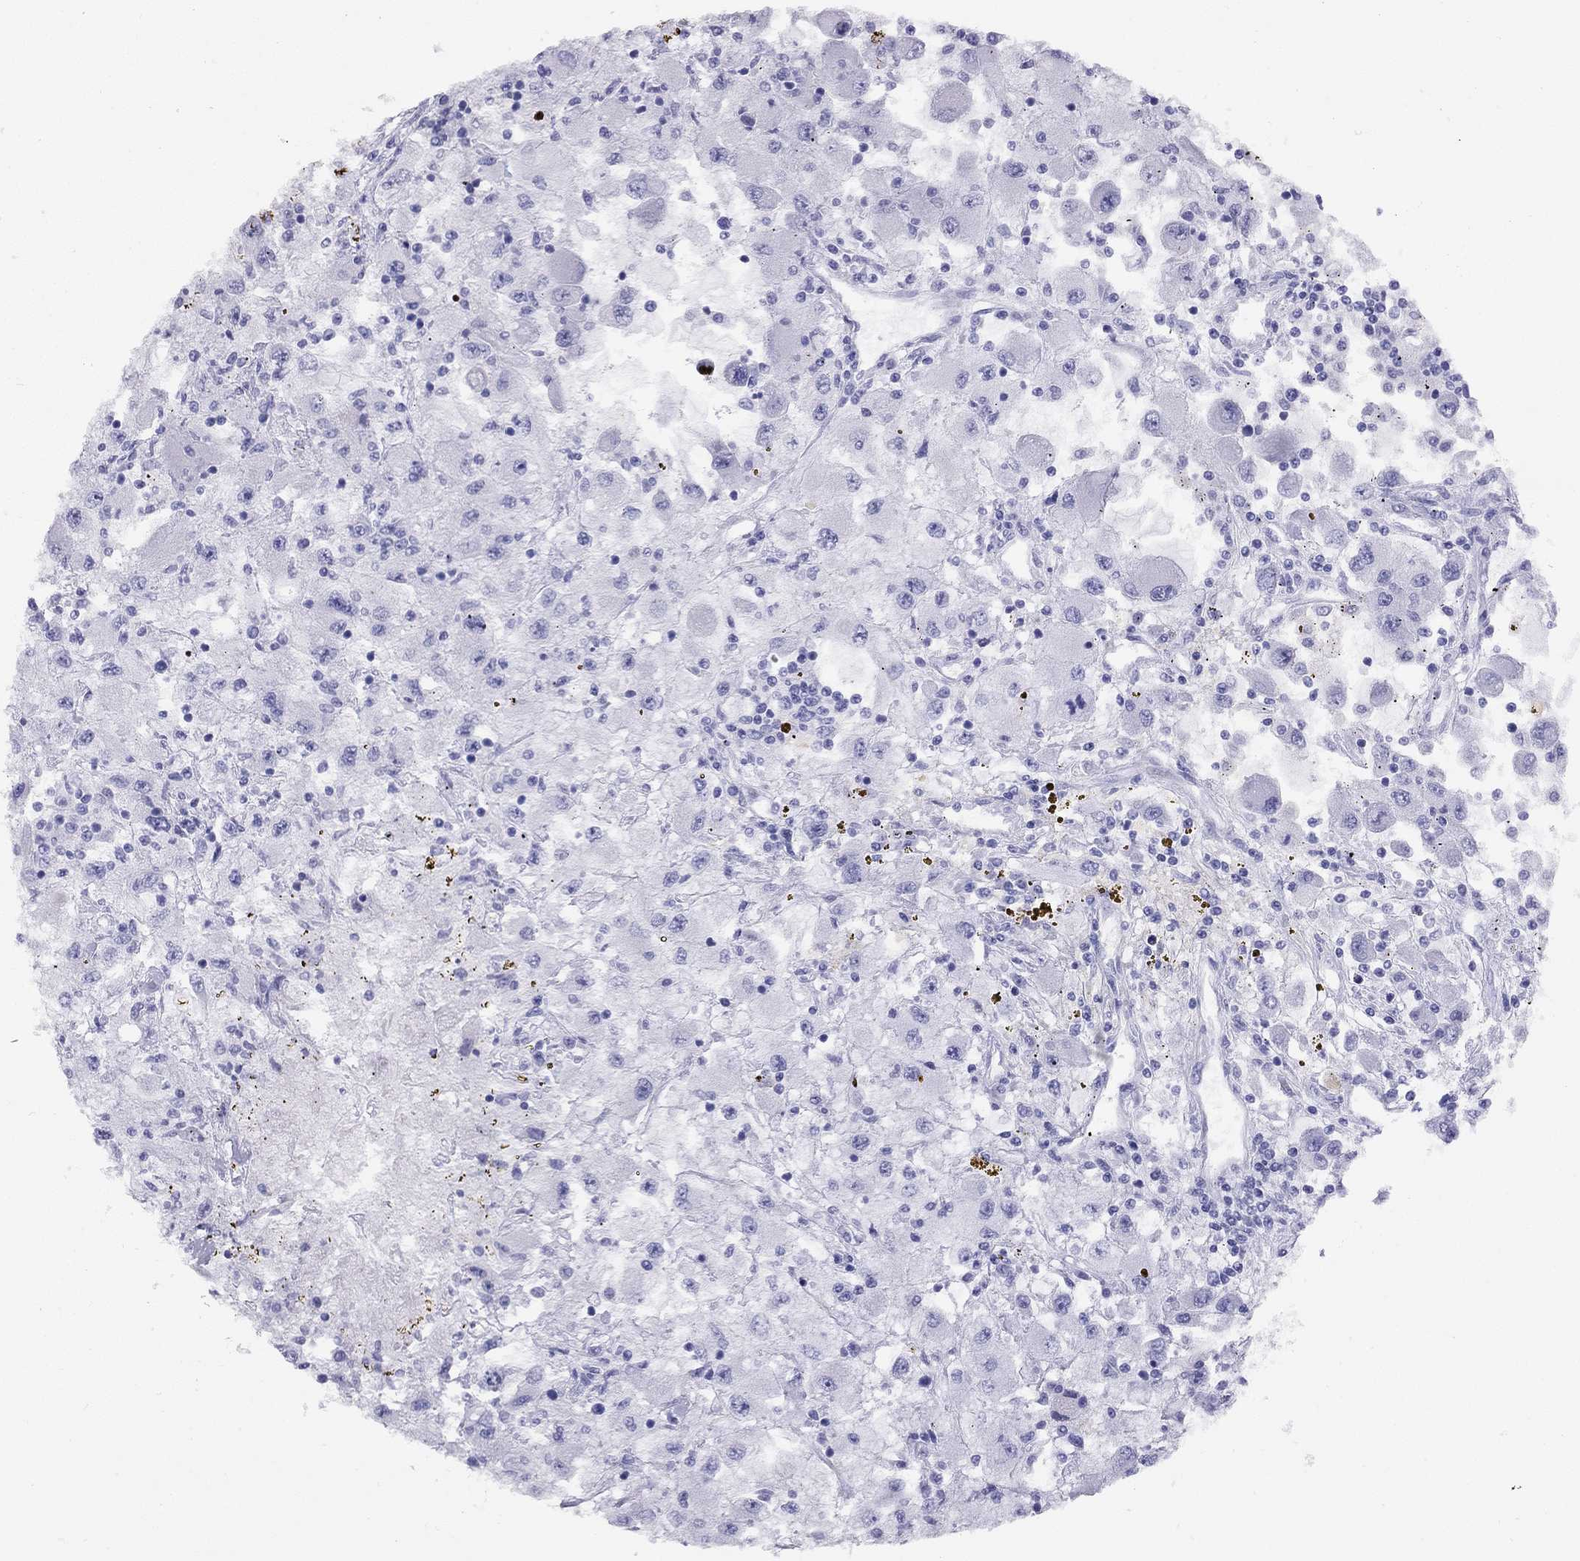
{"staining": {"intensity": "negative", "quantity": "none", "location": "none"}, "tissue": "renal cancer", "cell_type": "Tumor cells", "image_type": "cancer", "snomed": [{"axis": "morphology", "description": "Adenocarcinoma, NOS"}, {"axis": "topography", "description": "Kidney"}], "caption": "High power microscopy histopathology image of an immunohistochemistry photomicrograph of renal cancer (adenocarcinoma), revealing no significant staining in tumor cells. (Immunohistochemistry, brightfield microscopy, high magnification).", "gene": "LRIT2", "patient": {"sex": "female", "age": 67}}